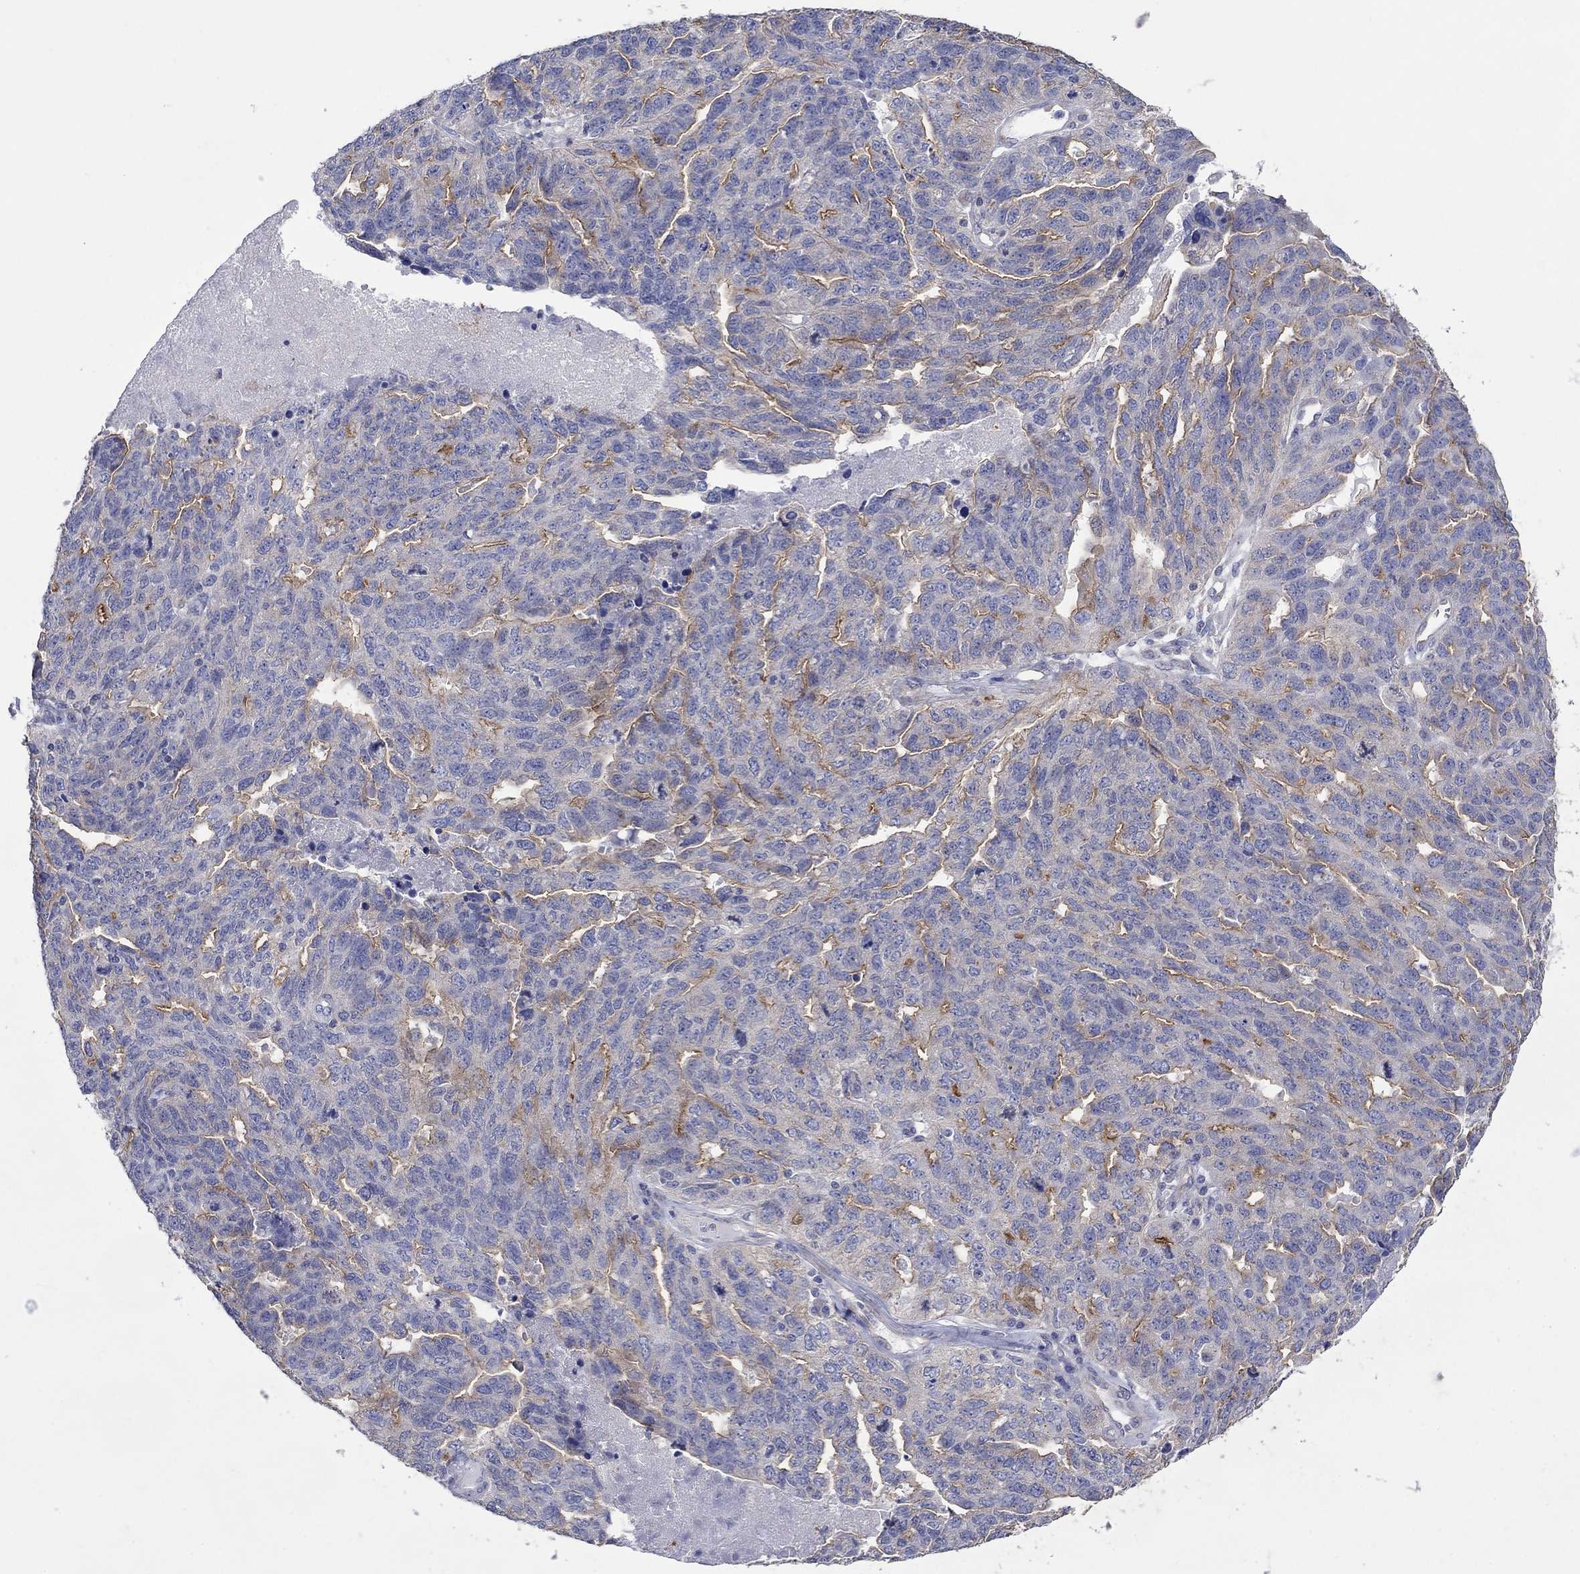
{"staining": {"intensity": "strong", "quantity": "<25%", "location": "cytoplasmic/membranous"}, "tissue": "ovarian cancer", "cell_type": "Tumor cells", "image_type": "cancer", "snomed": [{"axis": "morphology", "description": "Cystadenocarcinoma, serous, NOS"}, {"axis": "topography", "description": "Ovary"}], "caption": "Approximately <25% of tumor cells in human serous cystadenocarcinoma (ovarian) demonstrate strong cytoplasmic/membranous protein staining as visualized by brown immunohistochemical staining.", "gene": "TPRN", "patient": {"sex": "female", "age": 71}}